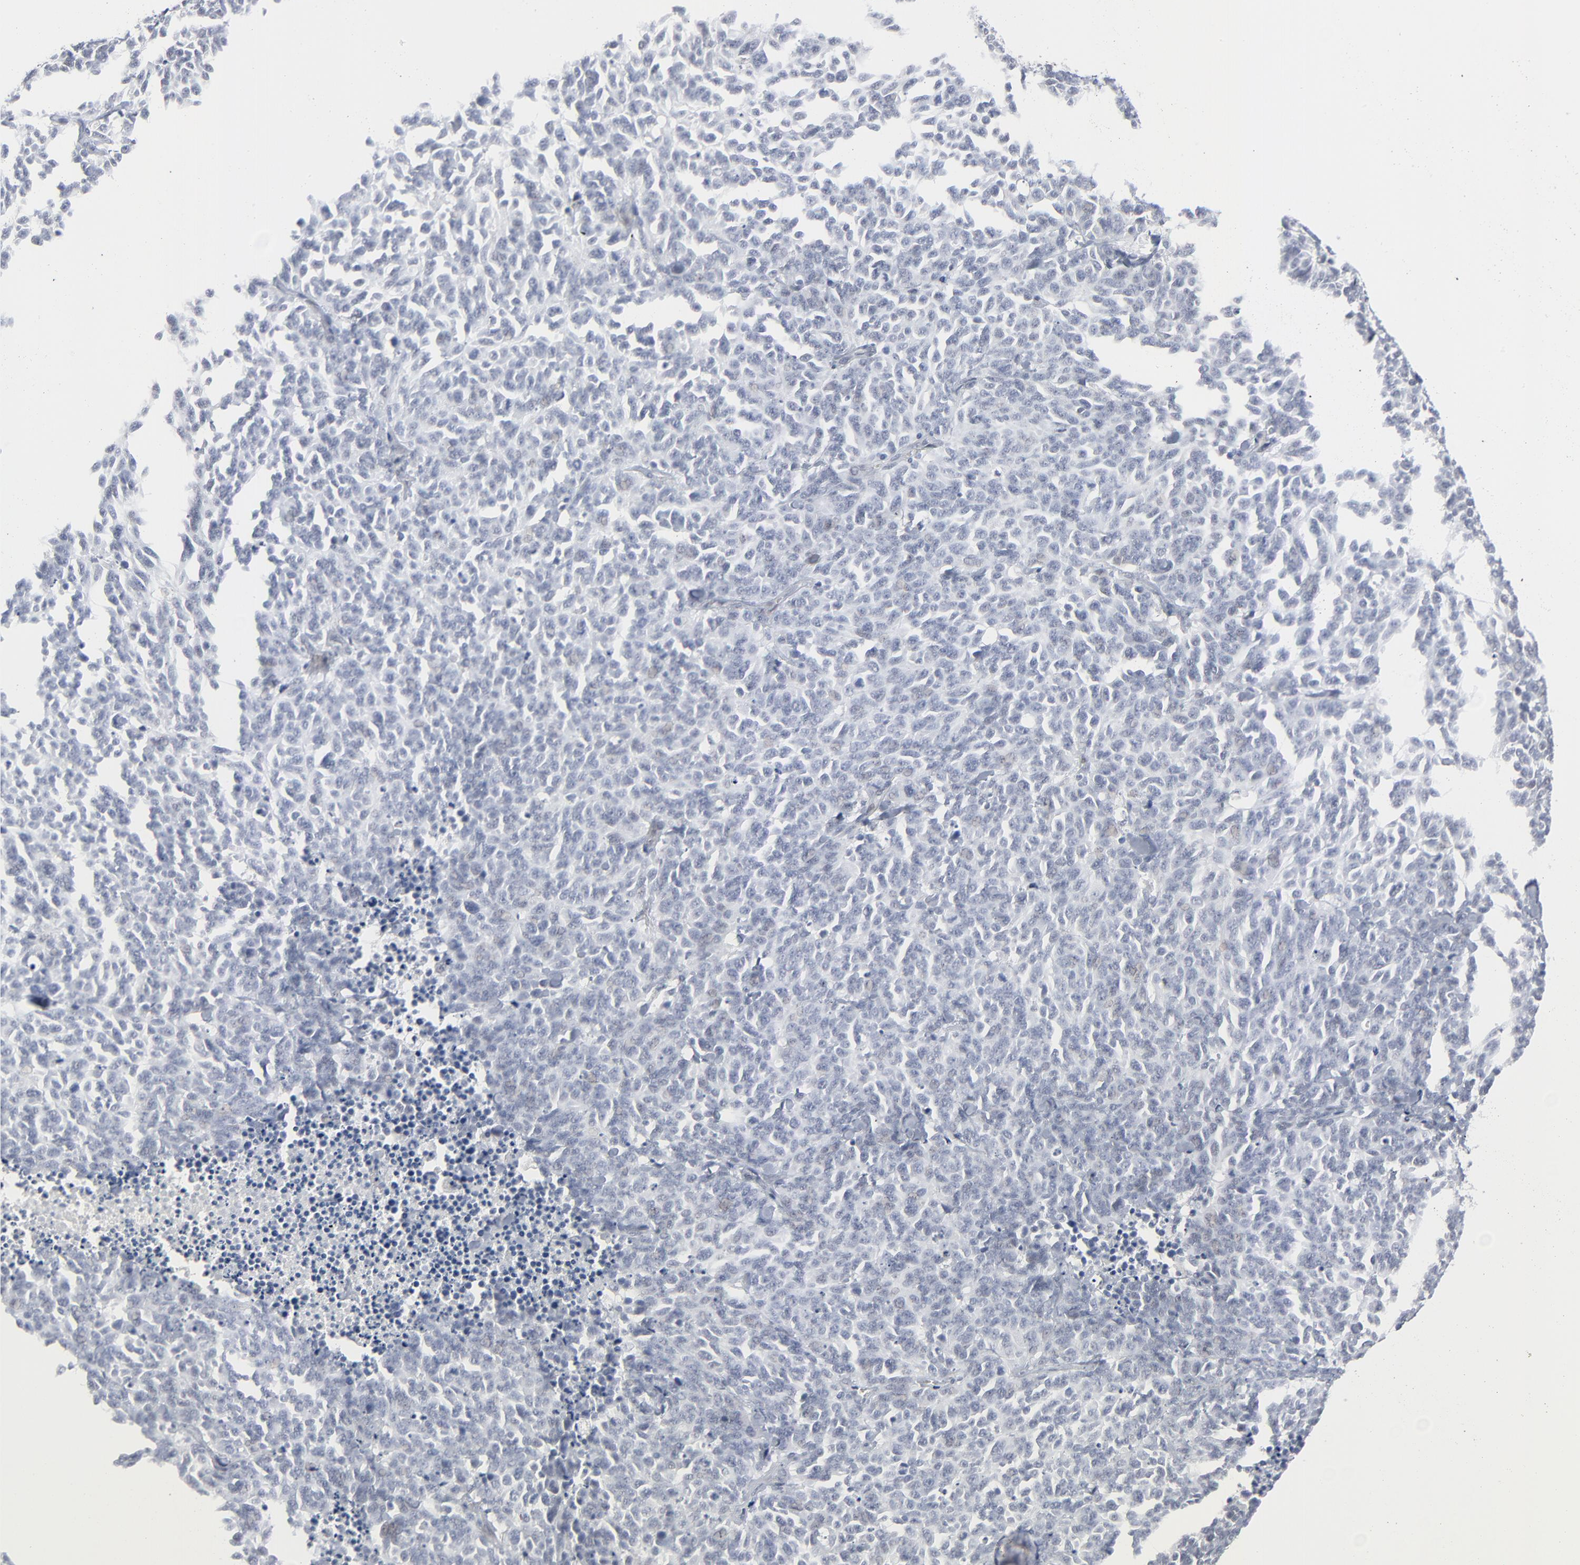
{"staining": {"intensity": "negative", "quantity": "none", "location": "none"}, "tissue": "lung cancer", "cell_type": "Tumor cells", "image_type": "cancer", "snomed": [{"axis": "morphology", "description": "Neoplasm, malignant, NOS"}, {"axis": "topography", "description": "Lung"}], "caption": "The micrograph shows no significant staining in tumor cells of lung neoplasm (malignant). (DAB (3,3'-diaminobenzidine) immunohistochemistry visualized using brightfield microscopy, high magnification).", "gene": "ATF7", "patient": {"sex": "female", "age": 58}}